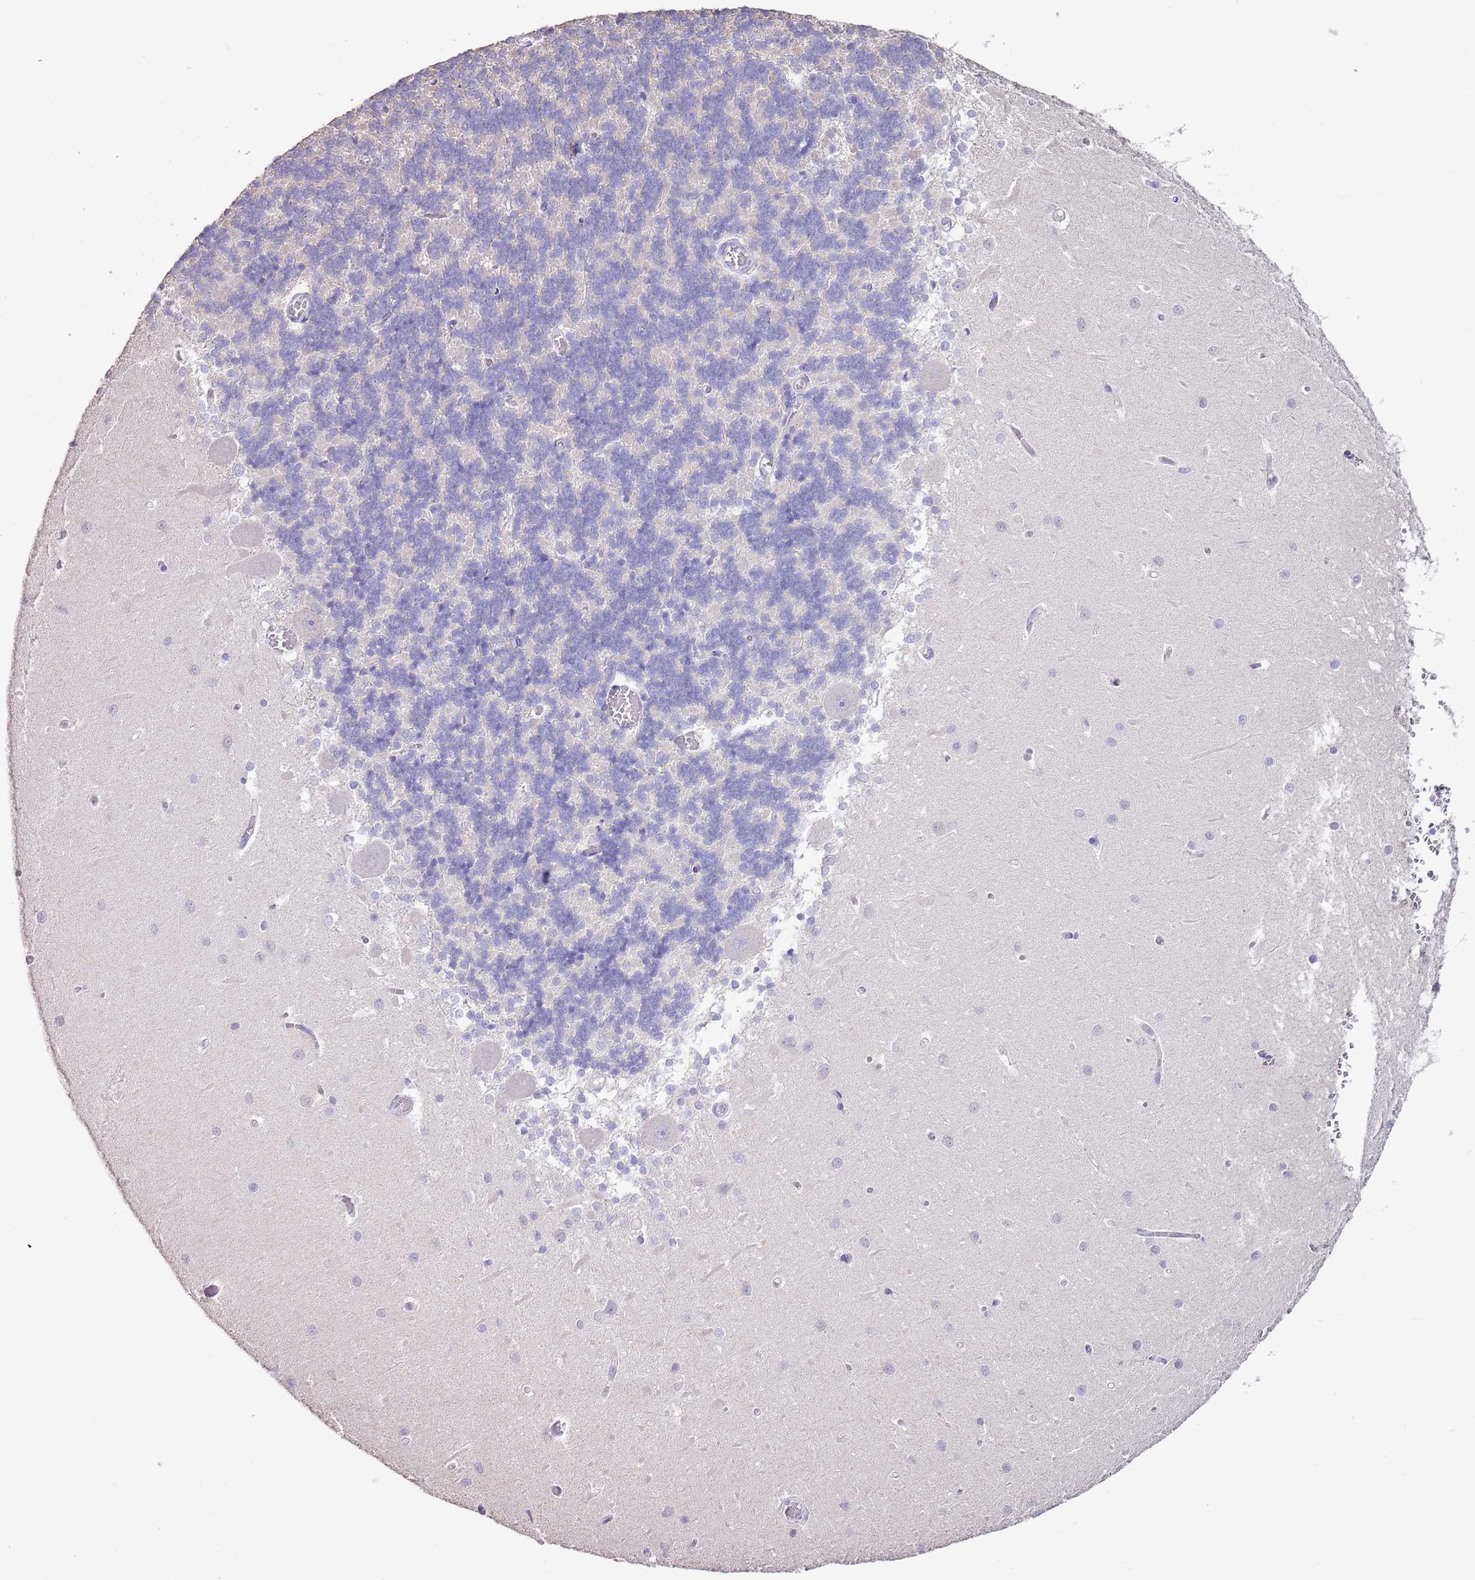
{"staining": {"intensity": "negative", "quantity": "none", "location": "none"}, "tissue": "cerebellum", "cell_type": "Cells in granular layer", "image_type": "normal", "snomed": [{"axis": "morphology", "description": "Normal tissue, NOS"}, {"axis": "topography", "description": "Cerebellum"}], "caption": "Immunohistochemistry of benign human cerebellum exhibits no staining in cells in granular layer.", "gene": "BLOC1S2", "patient": {"sex": "male", "age": 37}}